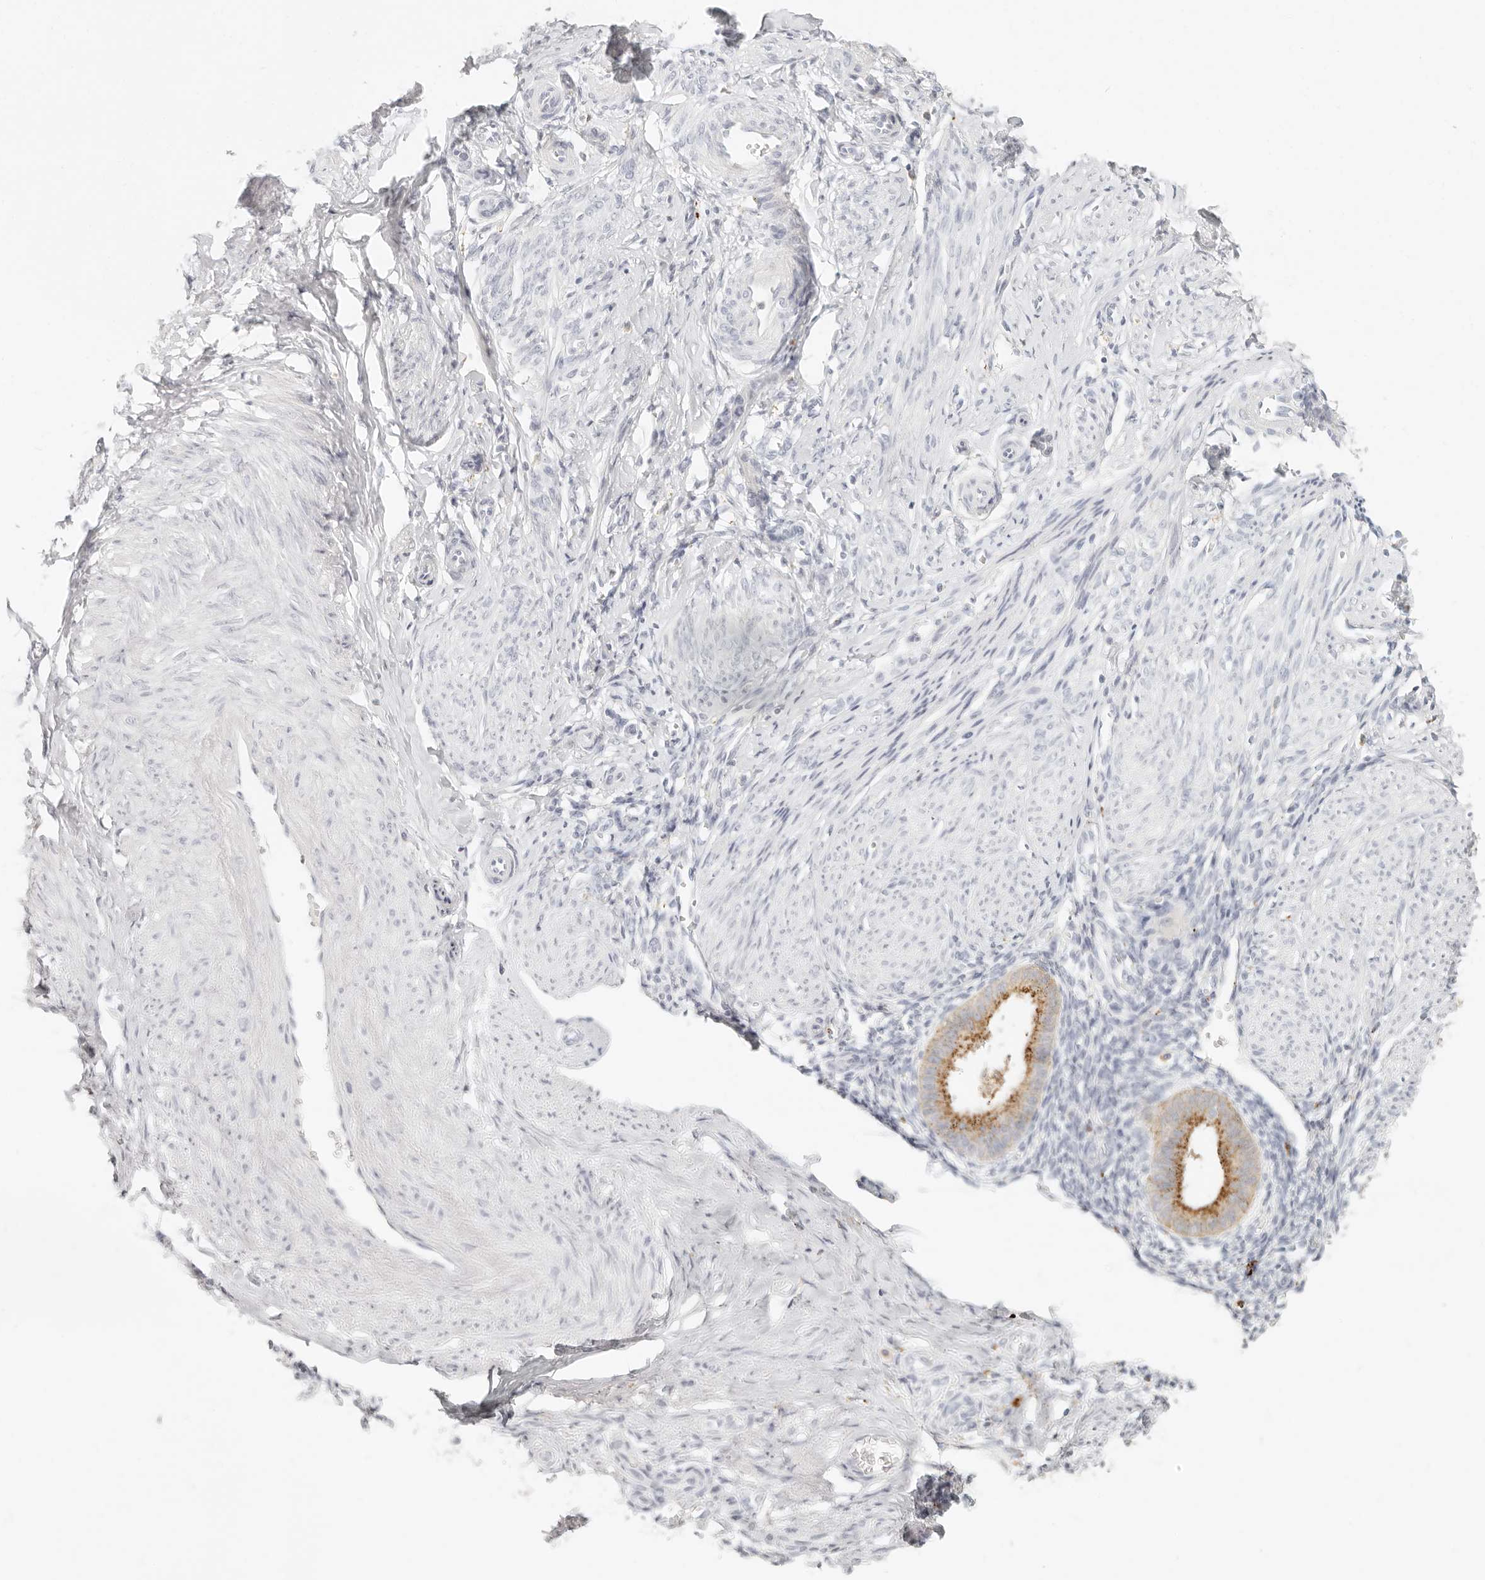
{"staining": {"intensity": "negative", "quantity": "none", "location": "none"}, "tissue": "endometrium", "cell_type": "Cells in endometrial stroma", "image_type": "normal", "snomed": [{"axis": "morphology", "description": "Normal tissue, NOS"}, {"axis": "topography", "description": "Uterus"}, {"axis": "topography", "description": "Endometrium"}], "caption": "Immunohistochemistry (IHC) of benign endometrium shows no staining in cells in endometrial stroma. (Brightfield microscopy of DAB immunohistochemistry at high magnification).", "gene": "RNASET2", "patient": {"sex": "female", "age": 48}}